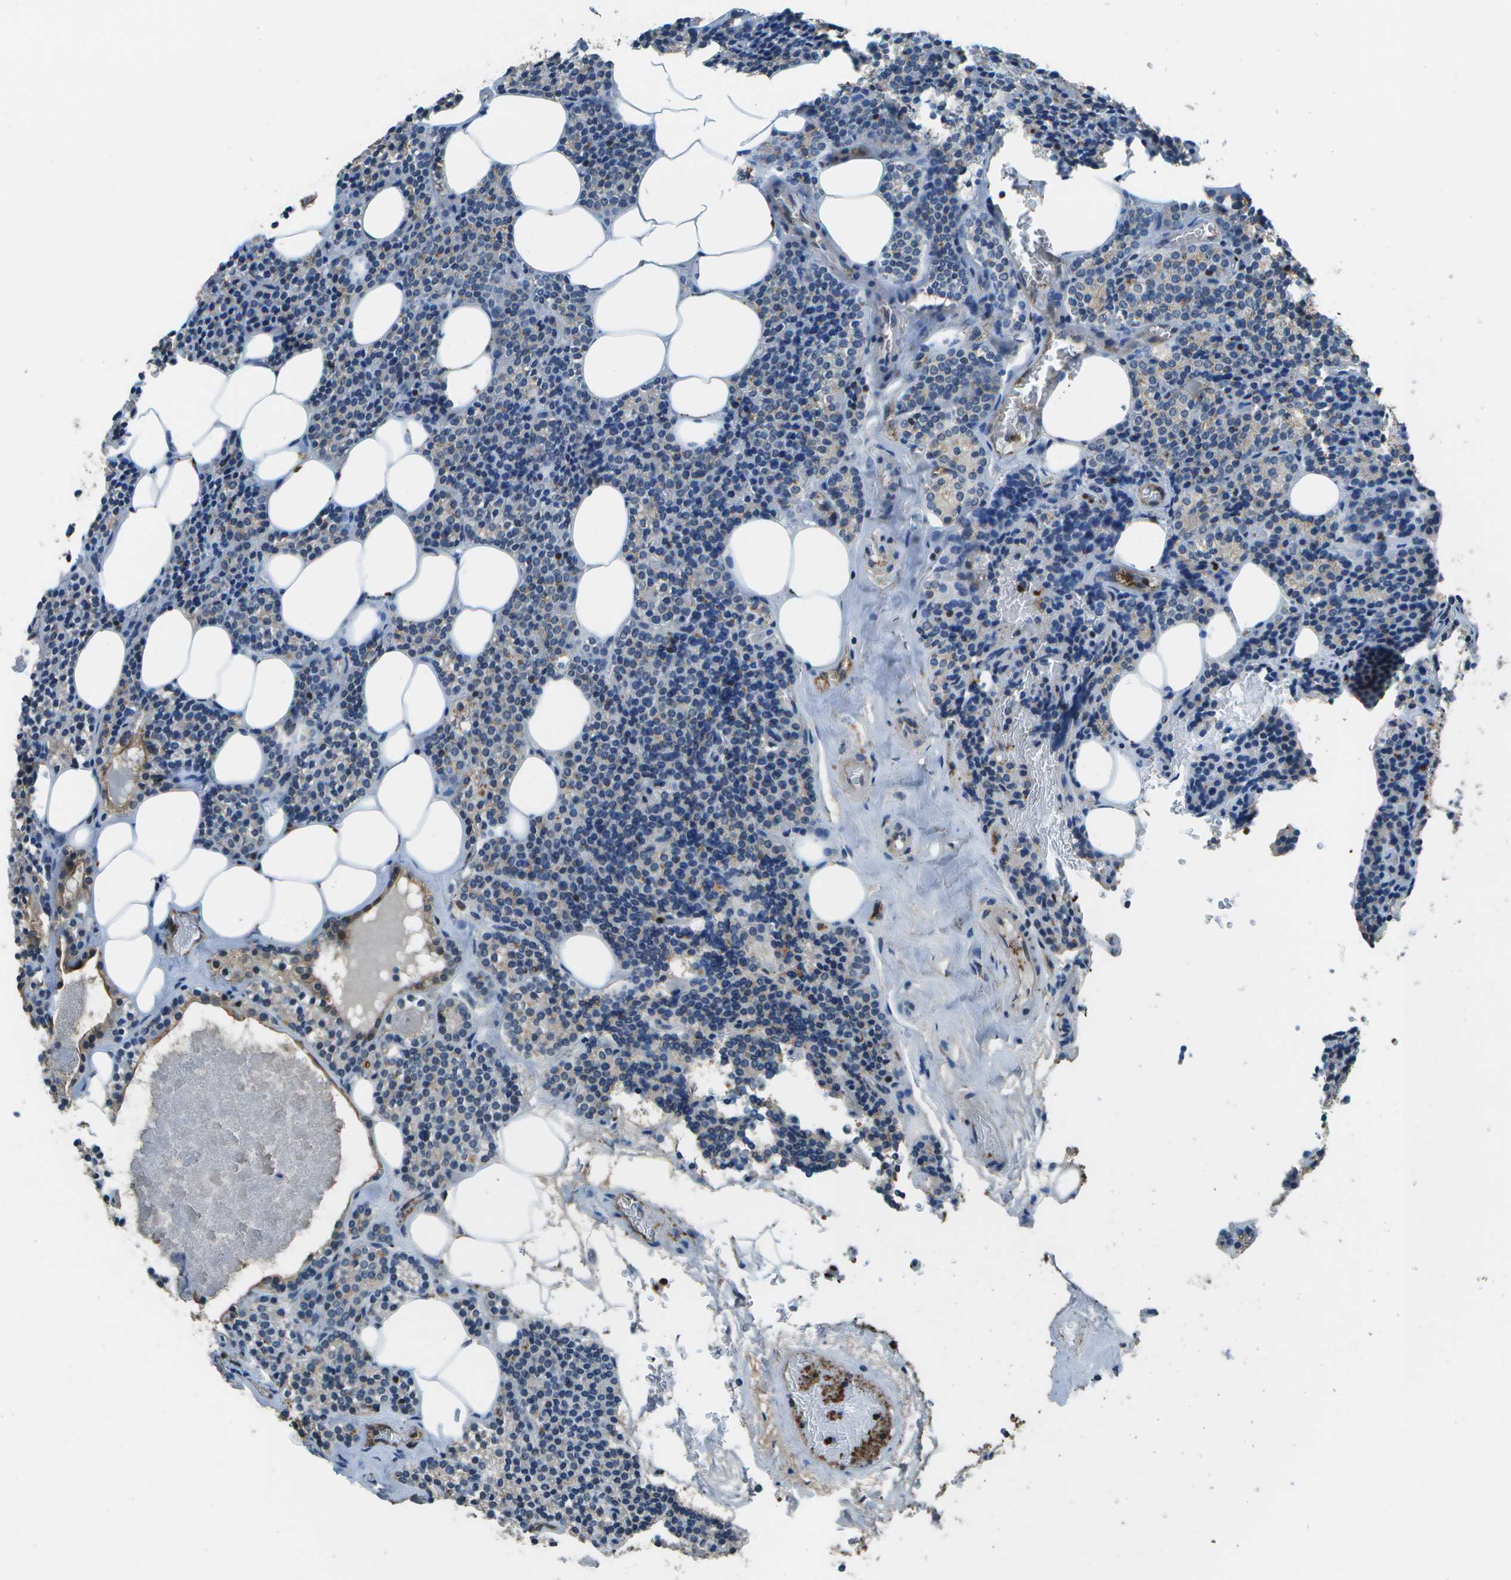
{"staining": {"intensity": "negative", "quantity": "none", "location": "none"}, "tissue": "parathyroid gland", "cell_type": "Glandular cells", "image_type": "normal", "snomed": [{"axis": "morphology", "description": "Normal tissue, NOS"}, {"axis": "morphology", "description": "Adenoma, NOS"}, {"axis": "topography", "description": "Parathyroid gland"}], "caption": "Glandular cells show no significant protein positivity in unremarkable parathyroid gland. (IHC, brightfield microscopy, high magnification).", "gene": "PDLIM1", "patient": {"sex": "female", "age": 54}}